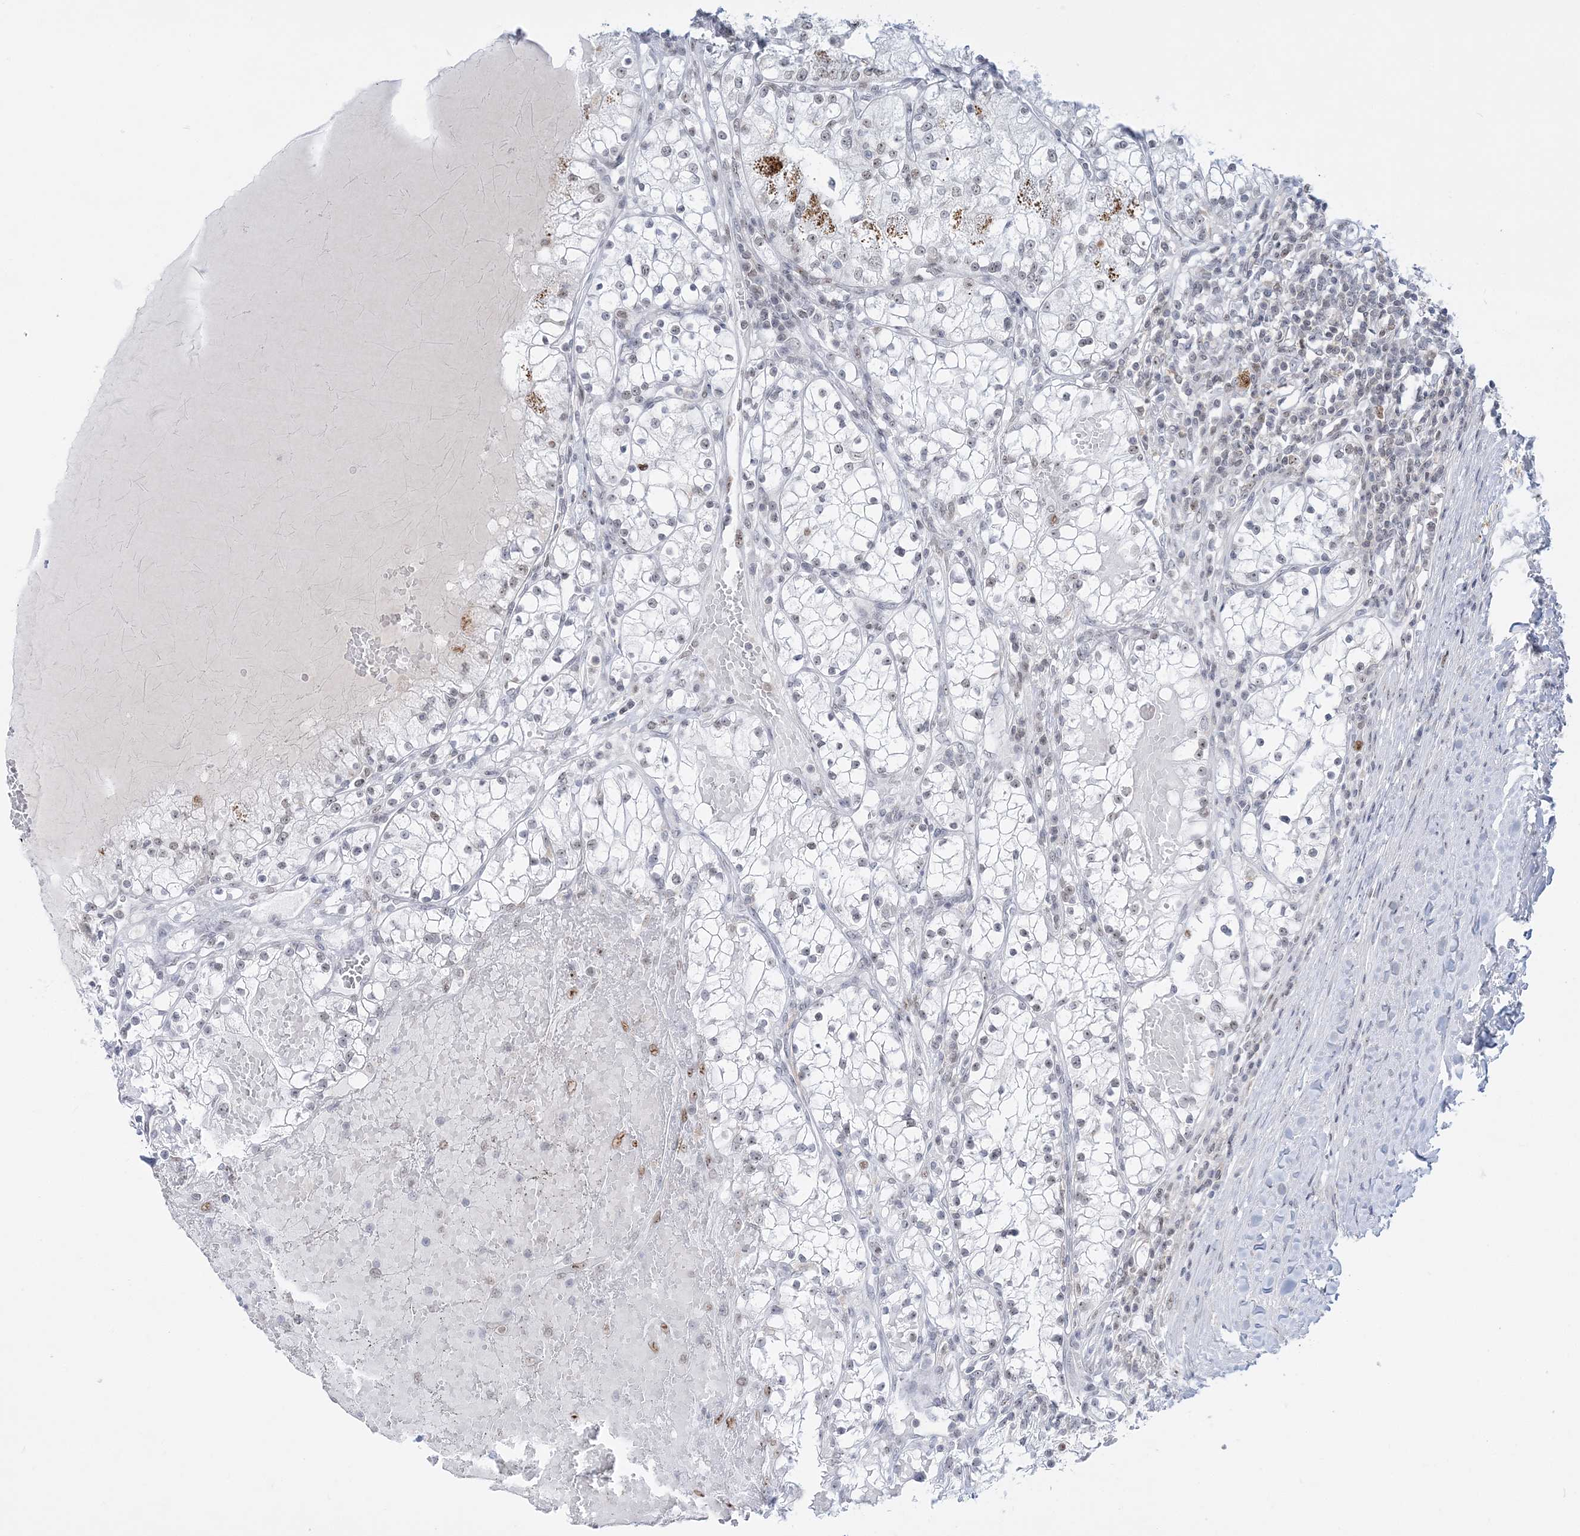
{"staining": {"intensity": "moderate", "quantity": "<25%", "location": "cytoplasmic/membranous,nuclear"}, "tissue": "renal cancer", "cell_type": "Tumor cells", "image_type": "cancer", "snomed": [{"axis": "morphology", "description": "Normal tissue, NOS"}, {"axis": "morphology", "description": "Adenocarcinoma, NOS"}, {"axis": "topography", "description": "Kidney"}], "caption": "IHC (DAB (3,3'-diaminobenzidine)) staining of human adenocarcinoma (renal) demonstrates moderate cytoplasmic/membranous and nuclear protein expression in approximately <25% of tumor cells.", "gene": "DDX21", "patient": {"sex": "male", "age": 68}}